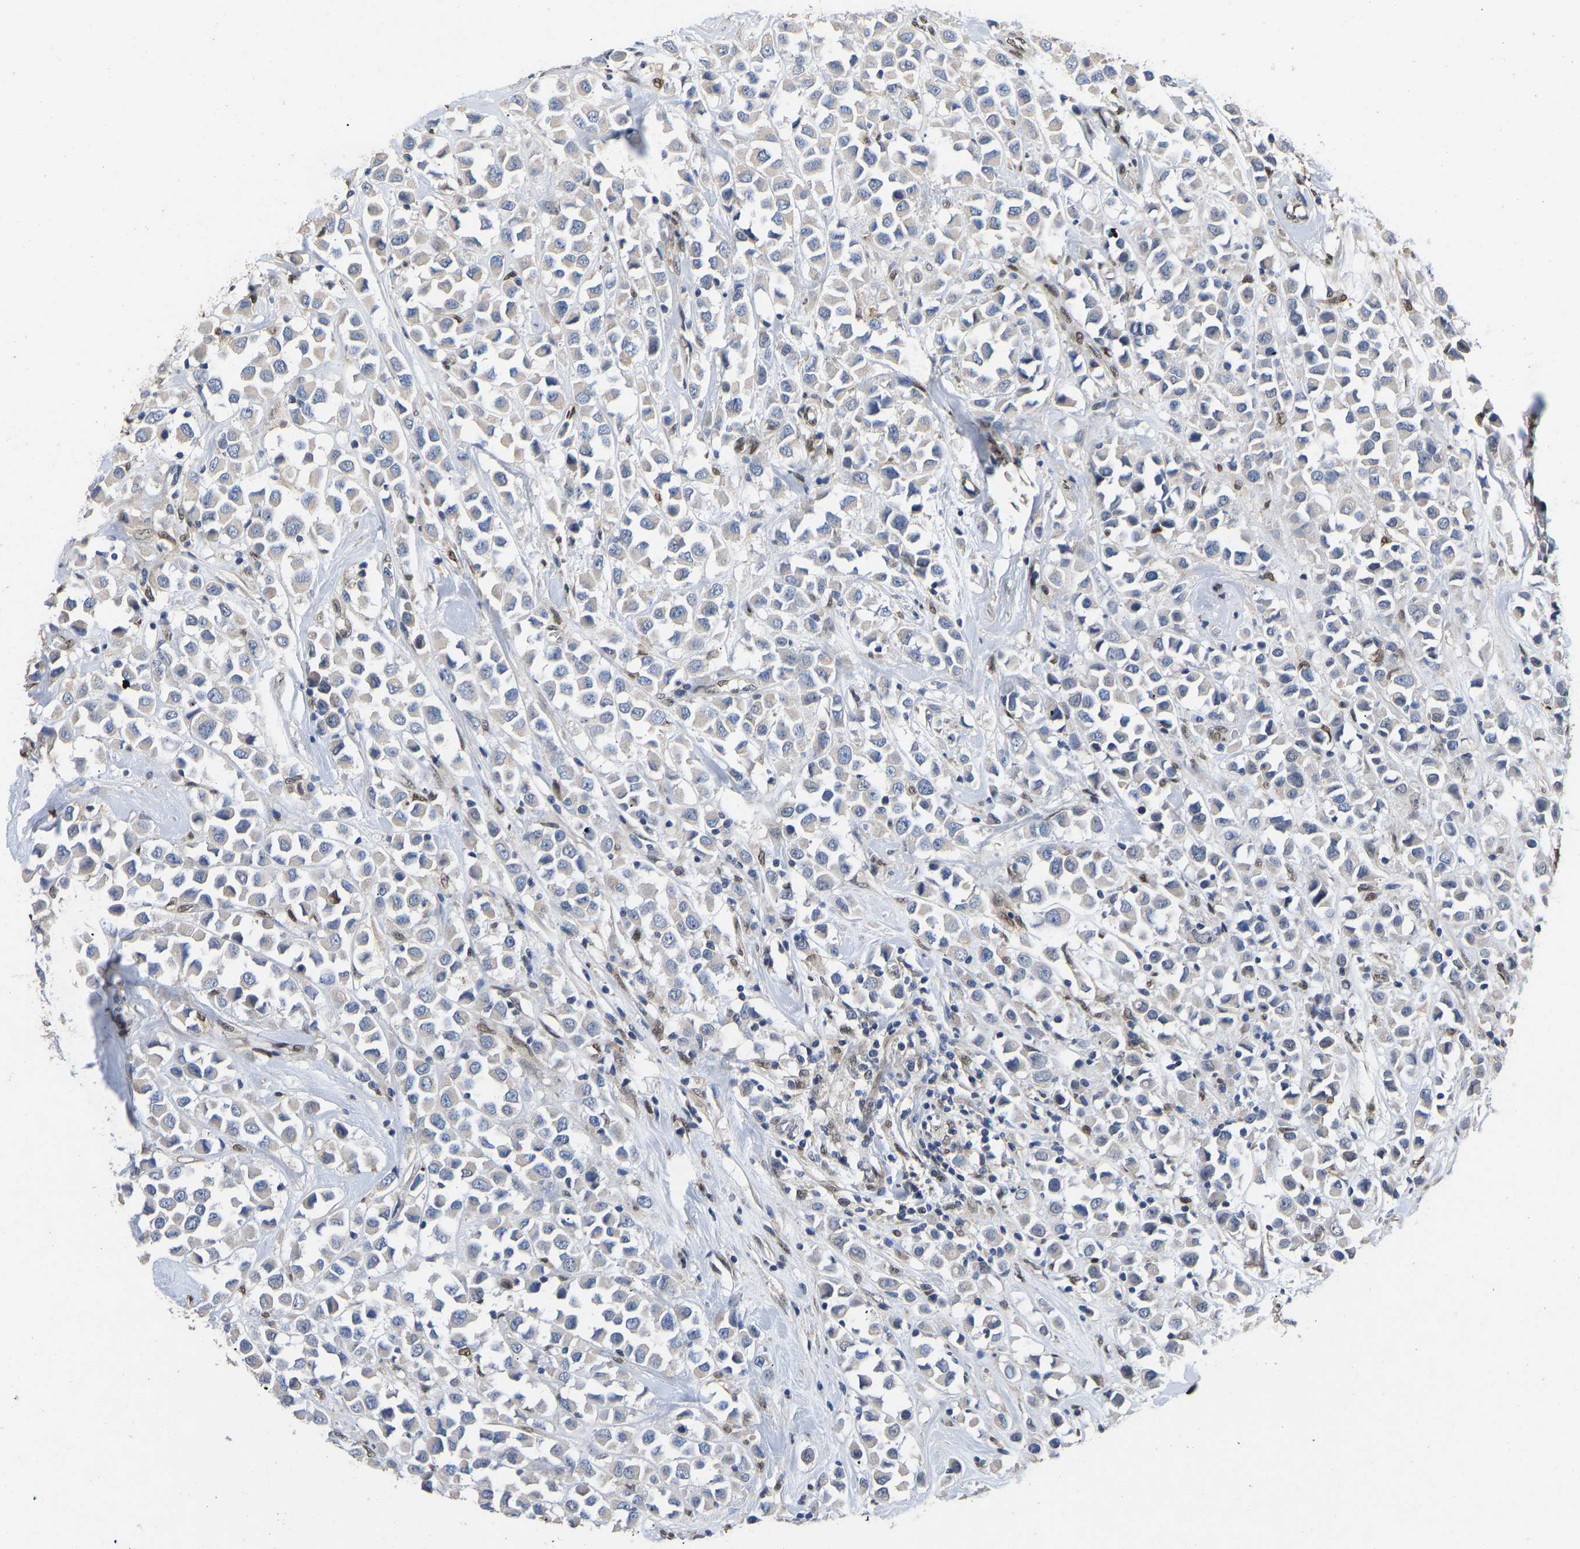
{"staining": {"intensity": "weak", "quantity": "<25%", "location": "cytoplasmic/membranous"}, "tissue": "breast cancer", "cell_type": "Tumor cells", "image_type": "cancer", "snomed": [{"axis": "morphology", "description": "Duct carcinoma"}, {"axis": "topography", "description": "Breast"}], "caption": "A high-resolution micrograph shows IHC staining of breast infiltrating ductal carcinoma, which displays no significant staining in tumor cells. Nuclei are stained in blue.", "gene": "QKI", "patient": {"sex": "female", "age": 61}}